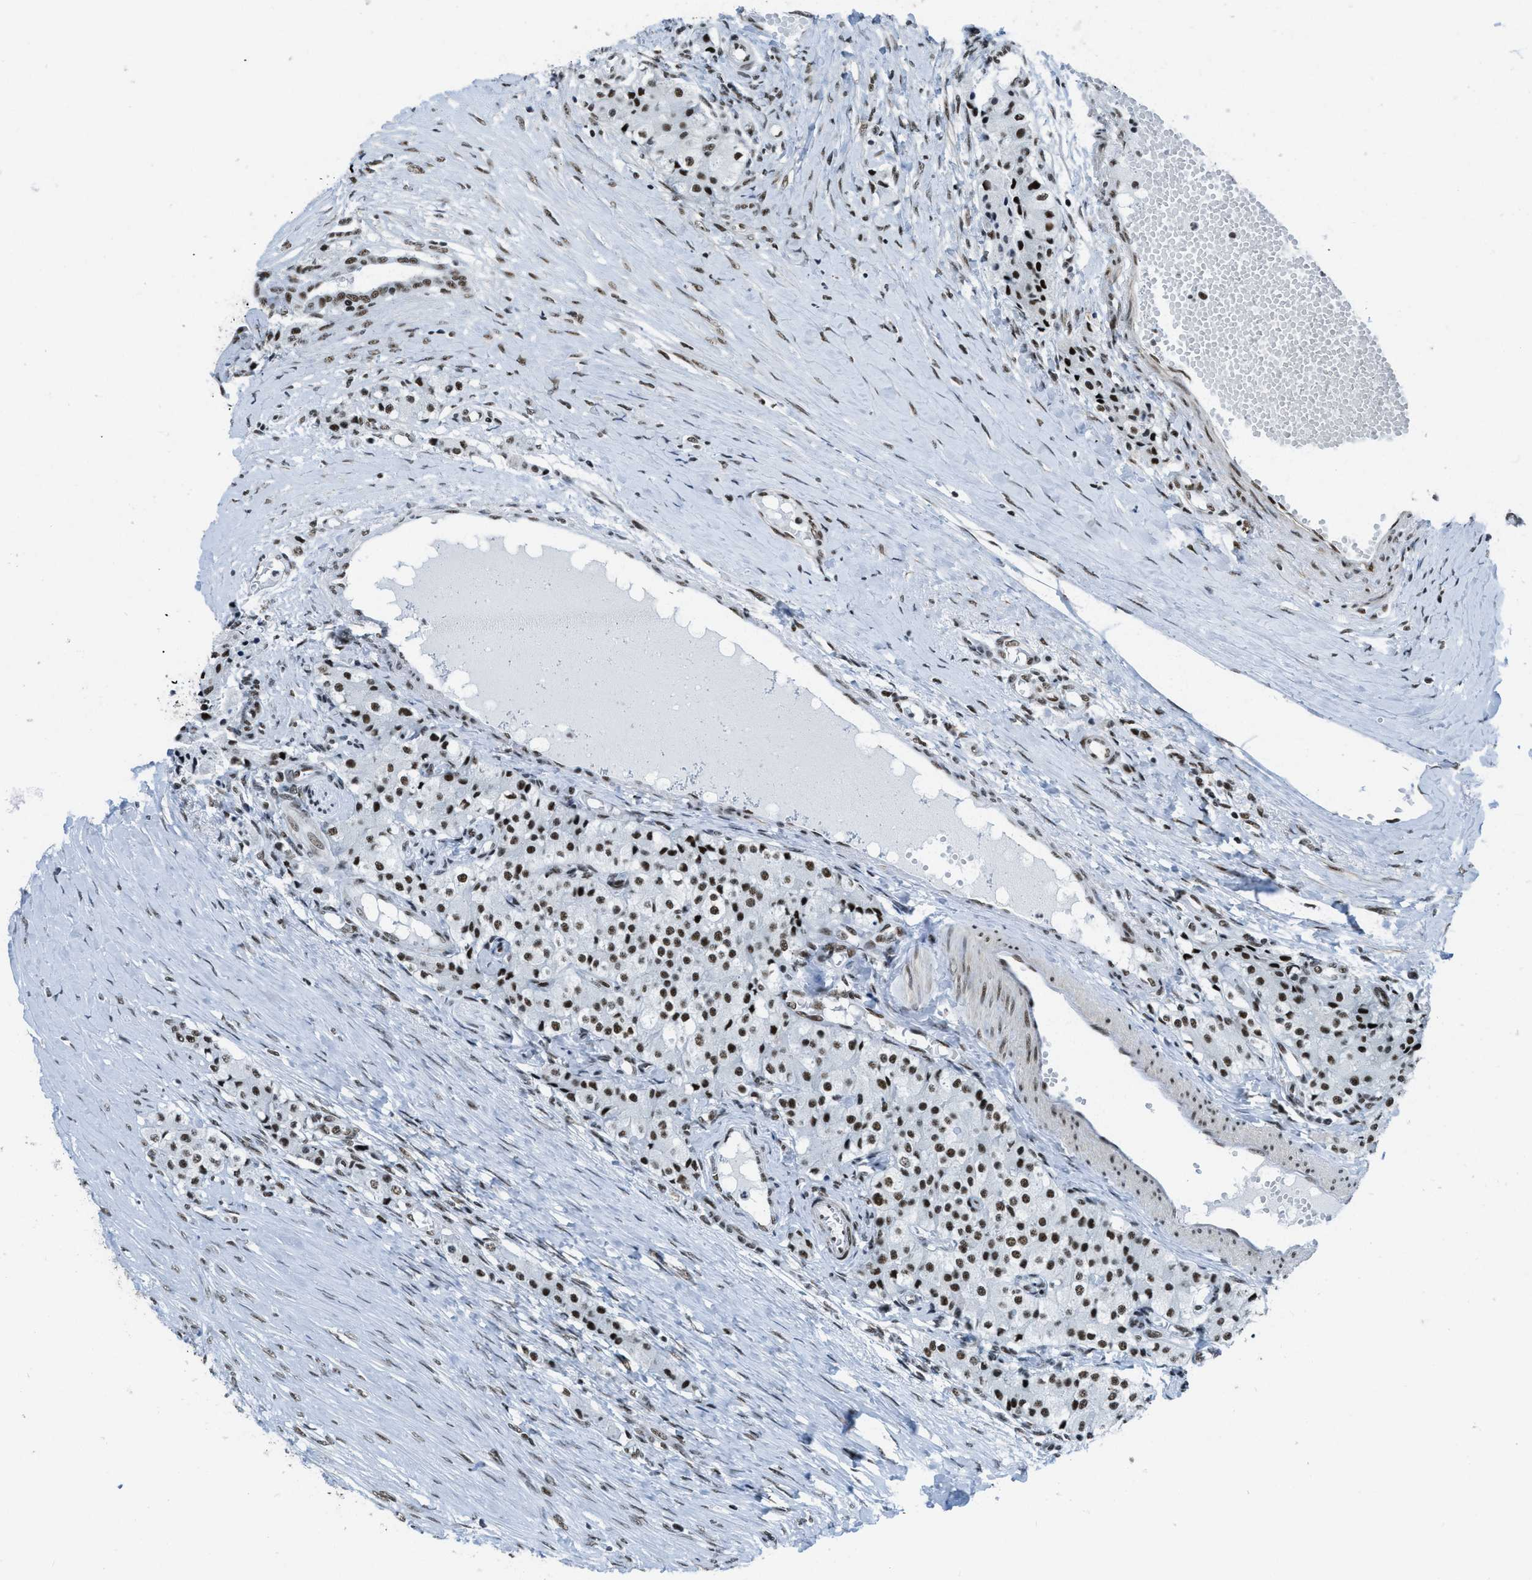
{"staining": {"intensity": "strong", "quantity": ">75%", "location": "nuclear"}, "tissue": "carcinoid", "cell_type": "Tumor cells", "image_type": "cancer", "snomed": [{"axis": "morphology", "description": "Carcinoid, malignant, NOS"}, {"axis": "topography", "description": "Colon"}], "caption": "Protein staining exhibits strong nuclear positivity in approximately >75% of tumor cells in carcinoid.", "gene": "ZNF207", "patient": {"sex": "female", "age": 52}}